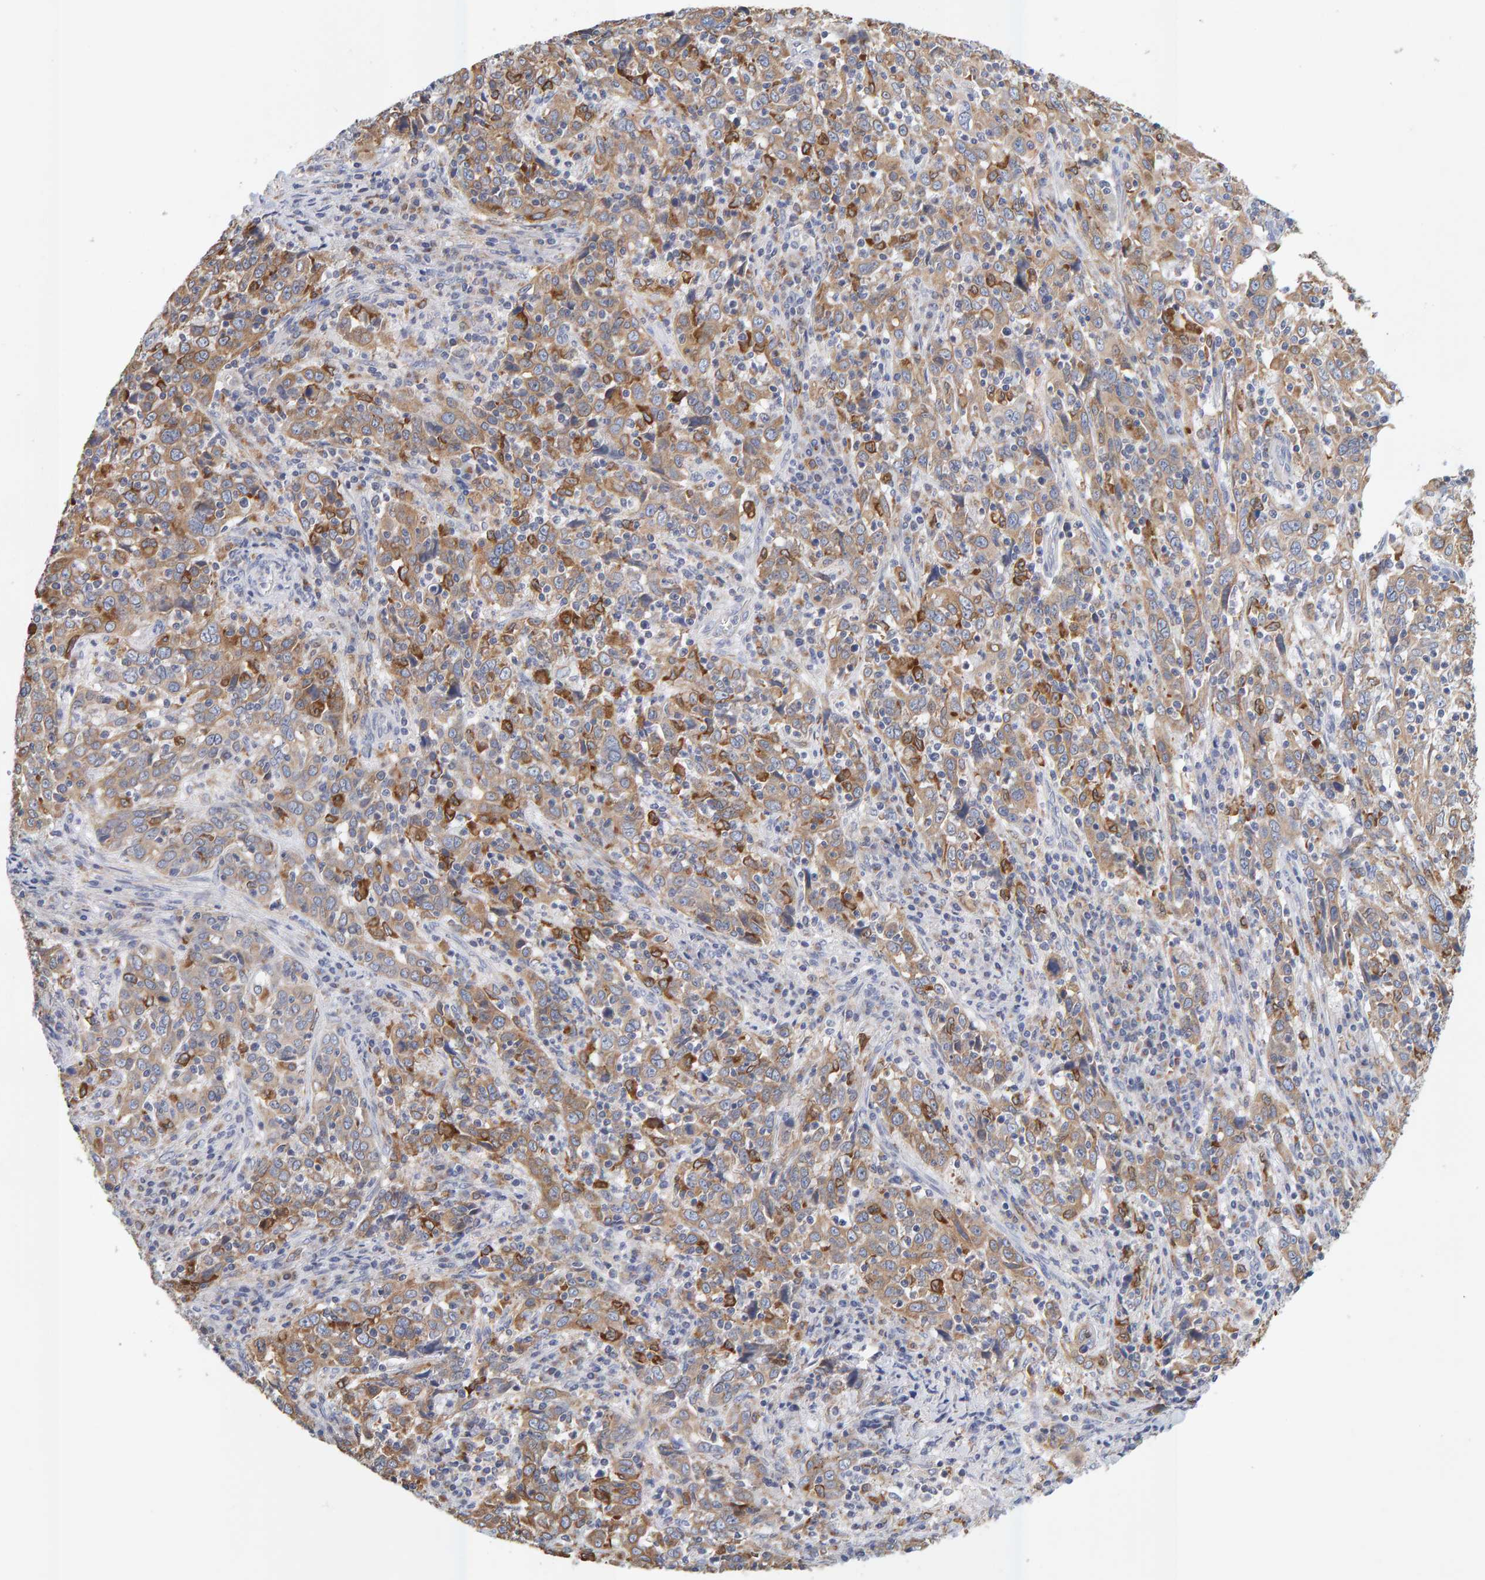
{"staining": {"intensity": "moderate", "quantity": ">75%", "location": "cytoplasmic/membranous"}, "tissue": "cervical cancer", "cell_type": "Tumor cells", "image_type": "cancer", "snomed": [{"axis": "morphology", "description": "Squamous cell carcinoma, NOS"}, {"axis": "topography", "description": "Cervix"}], "caption": "Immunohistochemistry (IHC) histopathology image of squamous cell carcinoma (cervical) stained for a protein (brown), which demonstrates medium levels of moderate cytoplasmic/membranous expression in about >75% of tumor cells.", "gene": "SGPL1", "patient": {"sex": "female", "age": 46}}